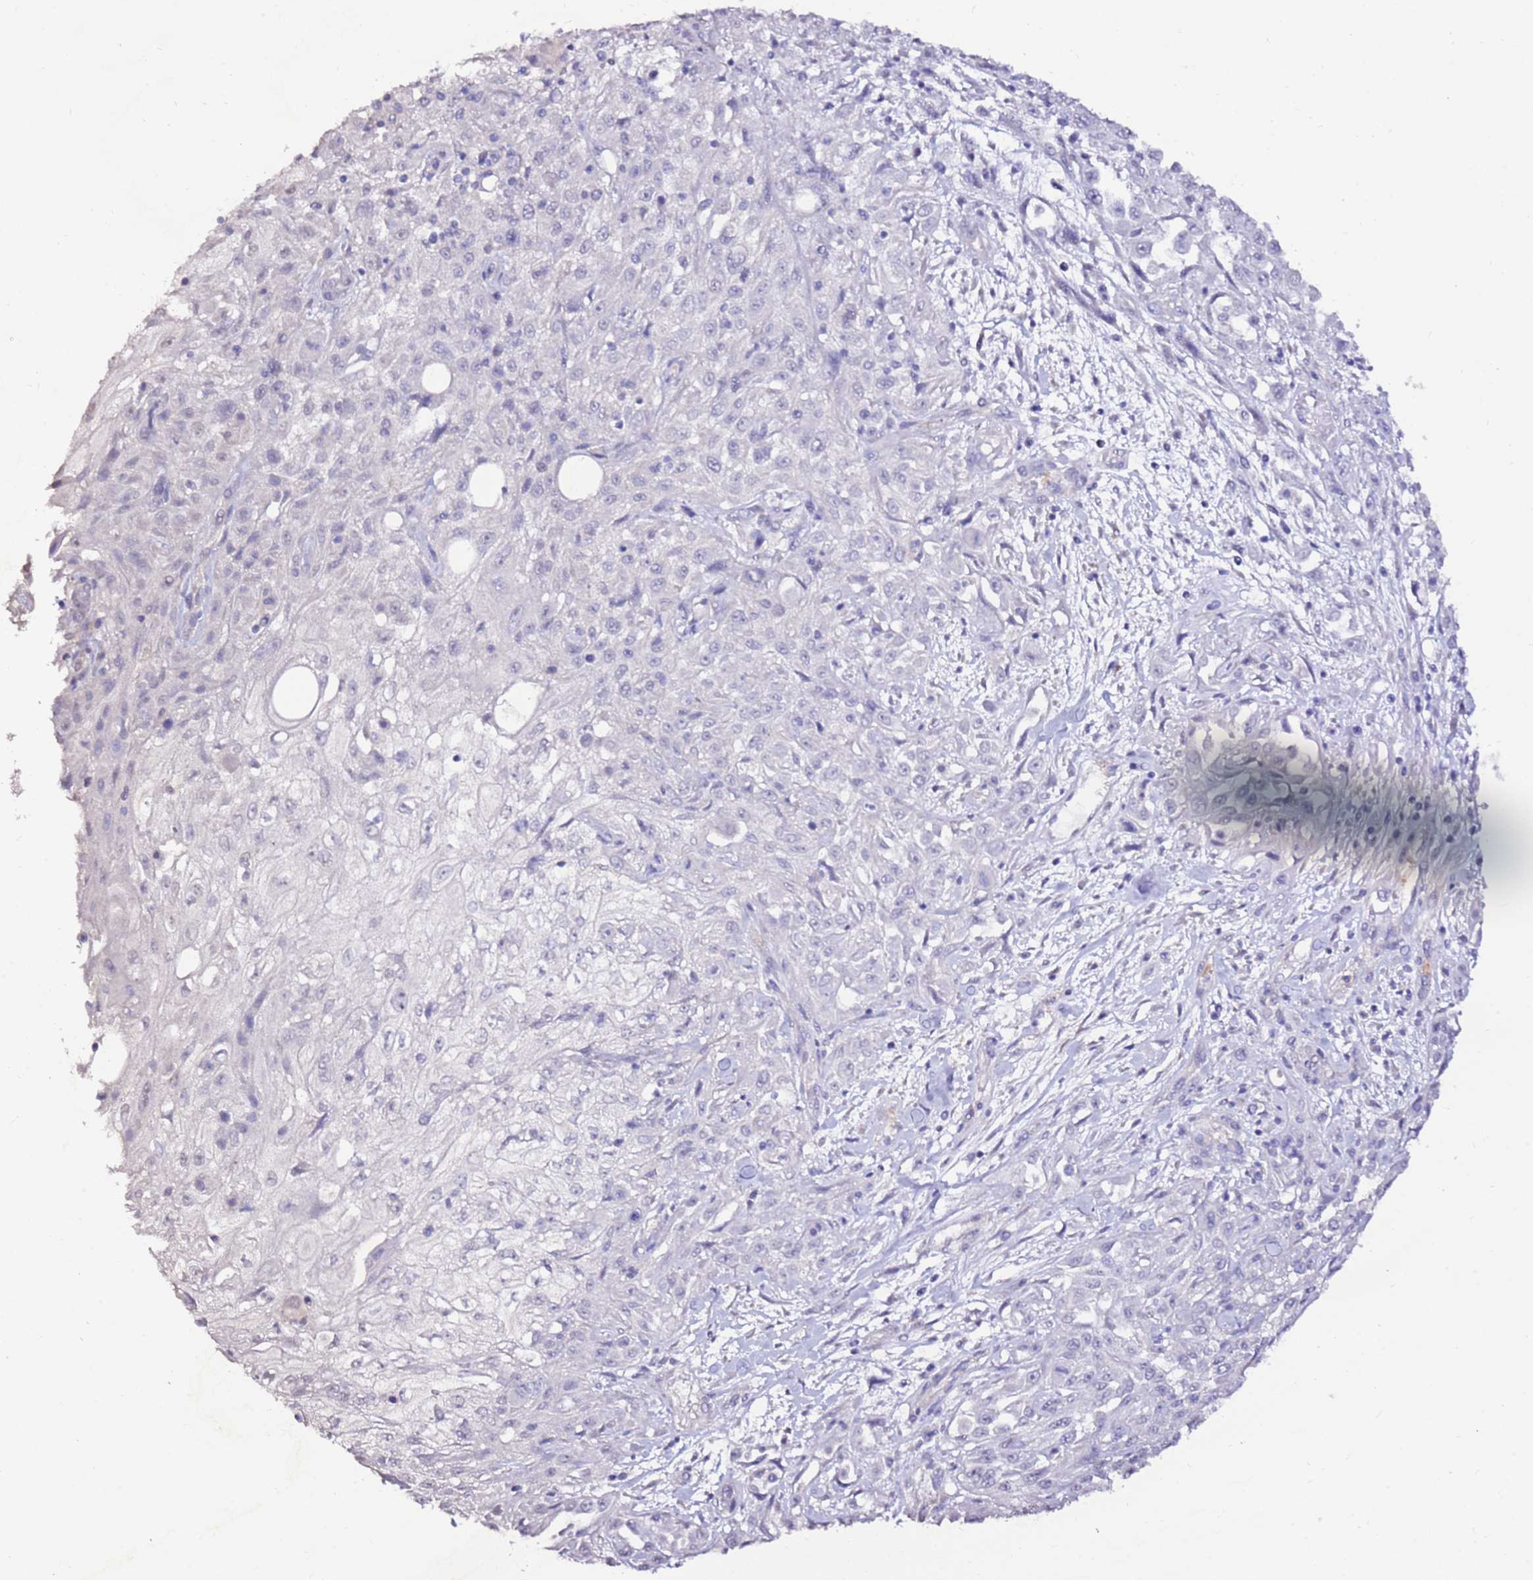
{"staining": {"intensity": "negative", "quantity": "none", "location": "none"}, "tissue": "skin cancer", "cell_type": "Tumor cells", "image_type": "cancer", "snomed": [{"axis": "morphology", "description": "Squamous cell carcinoma, NOS"}, {"axis": "morphology", "description": "Squamous cell carcinoma, metastatic, NOS"}, {"axis": "topography", "description": "Skin"}, {"axis": "topography", "description": "Lymph node"}], "caption": "Tumor cells show no significant positivity in skin metastatic squamous cell carcinoma.", "gene": "ART5", "patient": {"sex": "male", "age": 75}}